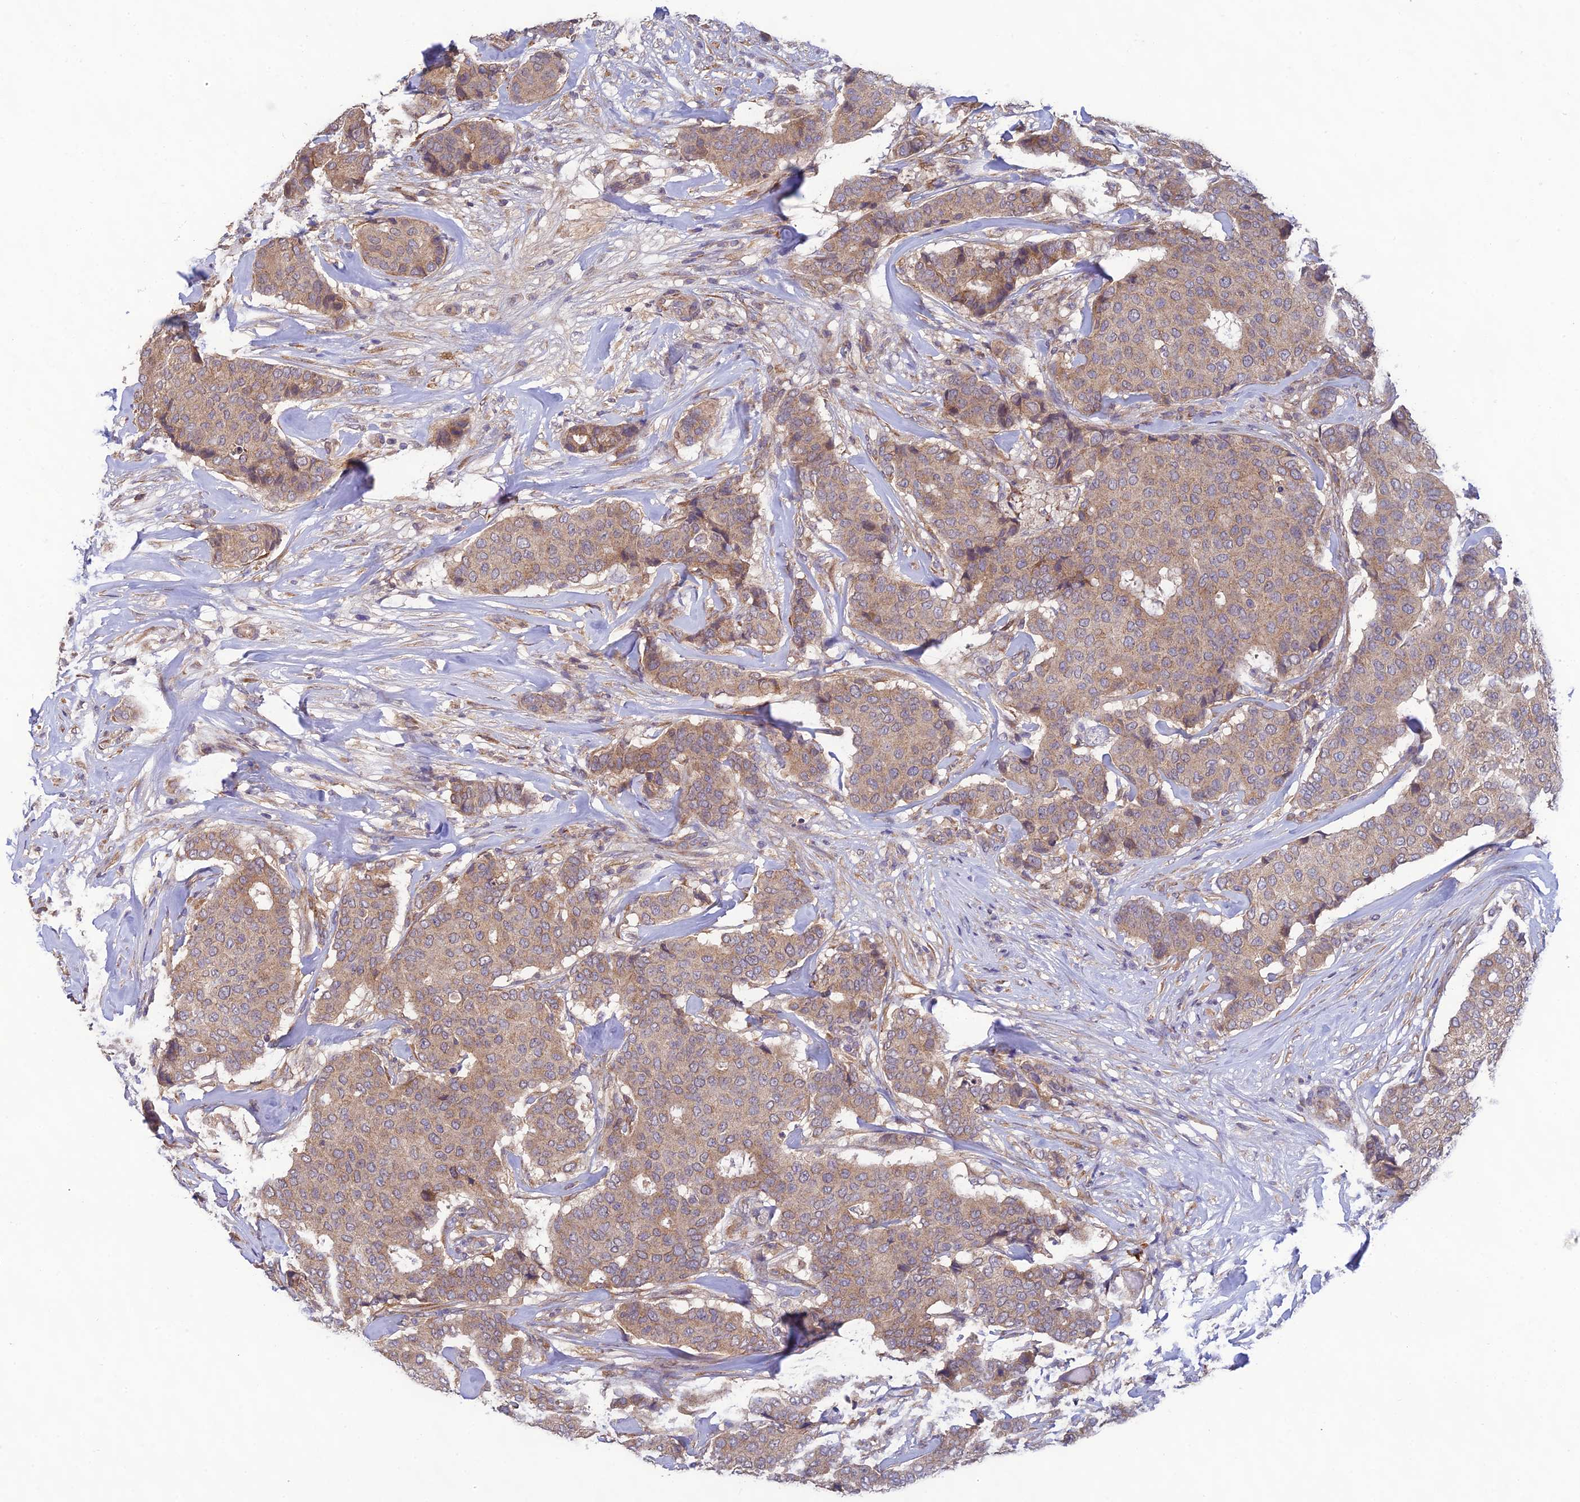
{"staining": {"intensity": "moderate", "quantity": ">75%", "location": "cytoplasmic/membranous"}, "tissue": "breast cancer", "cell_type": "Tumor cells", "image_type": "cancer", "snomed": [{"axis": "morphology", "description": "Duct carcinoma"}, {"axis": "topography", "description": "Breast"}], "caption": "DAB immunohistochemical staining of human intraductal carcinoma (breast) demonstrates moderate cytoplasmic/membranous protein expression in approximately >75% of tumor cells. The protein is stained brown, and the nuclei are stained in blue (DAB (3,3'-diaminobenzidine) IHC with brightfield microscopy, high magnification).", "gene": "MRNIP", "patient": {"sex": "female", "age": 75}}